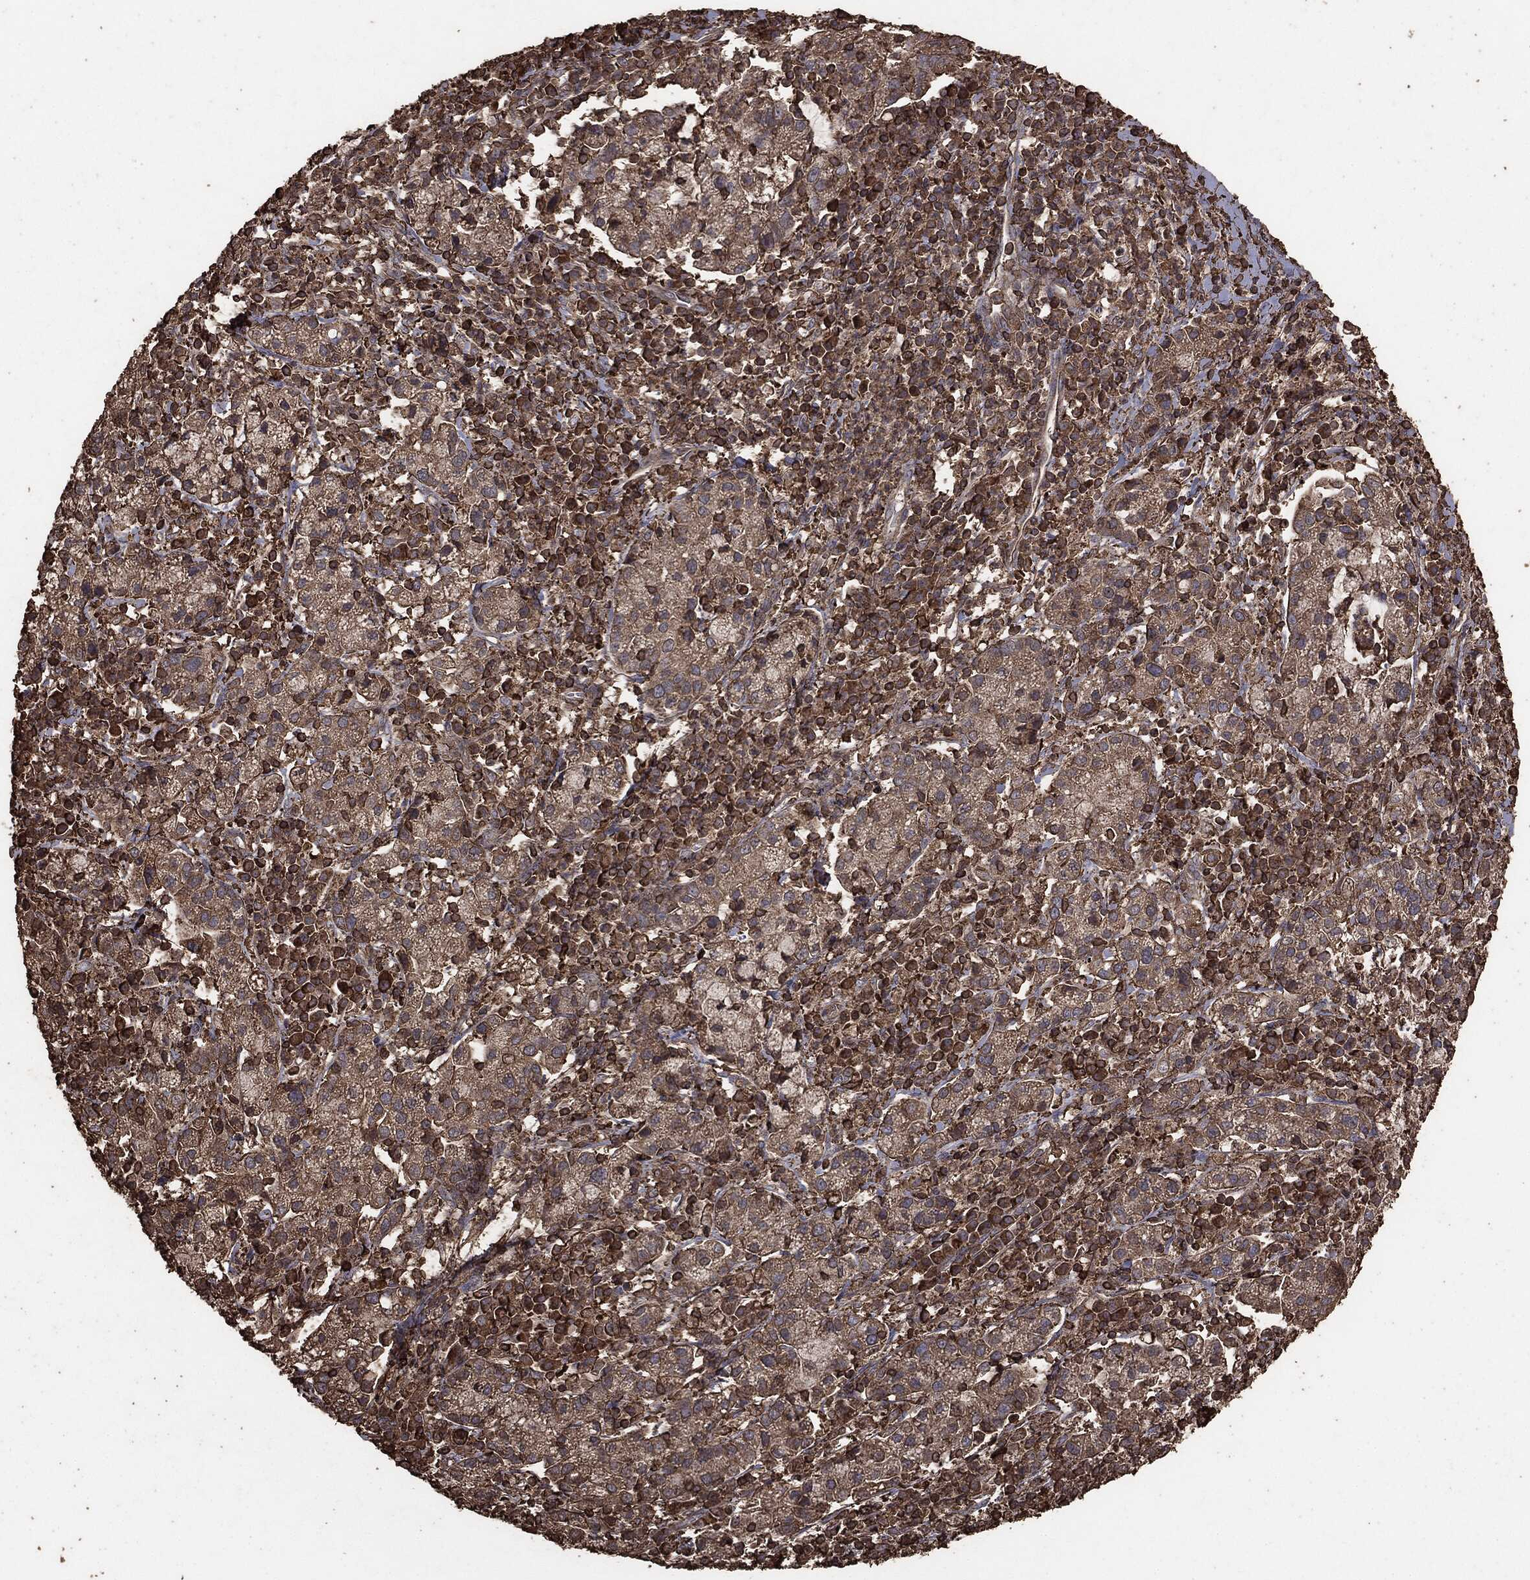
{"staining": {"intensity": "moderate", "quantity": "25%-75%", "location": "cytoplasmic/membranous"}, "tissue": "cervical cancer", "cell_type": "Tumor cells", "image_type": "cancer", "snomed": [{"axis": "morphology", "description": "Normal tissue, NOS"}, {"axis": "morphology", "description": "Adenocarcinoma, NOS"}, {"axis": "topography", "description": "Cervix"}], "caption": "DAB immunohistochemical staining of cervical cancer exhibits moderate cytoplasmic/membranous protein positivity in approximately 25%-75% of tumor cells.", "gene": "MTOR", "patient": {"sex": "female", "age": 44}}